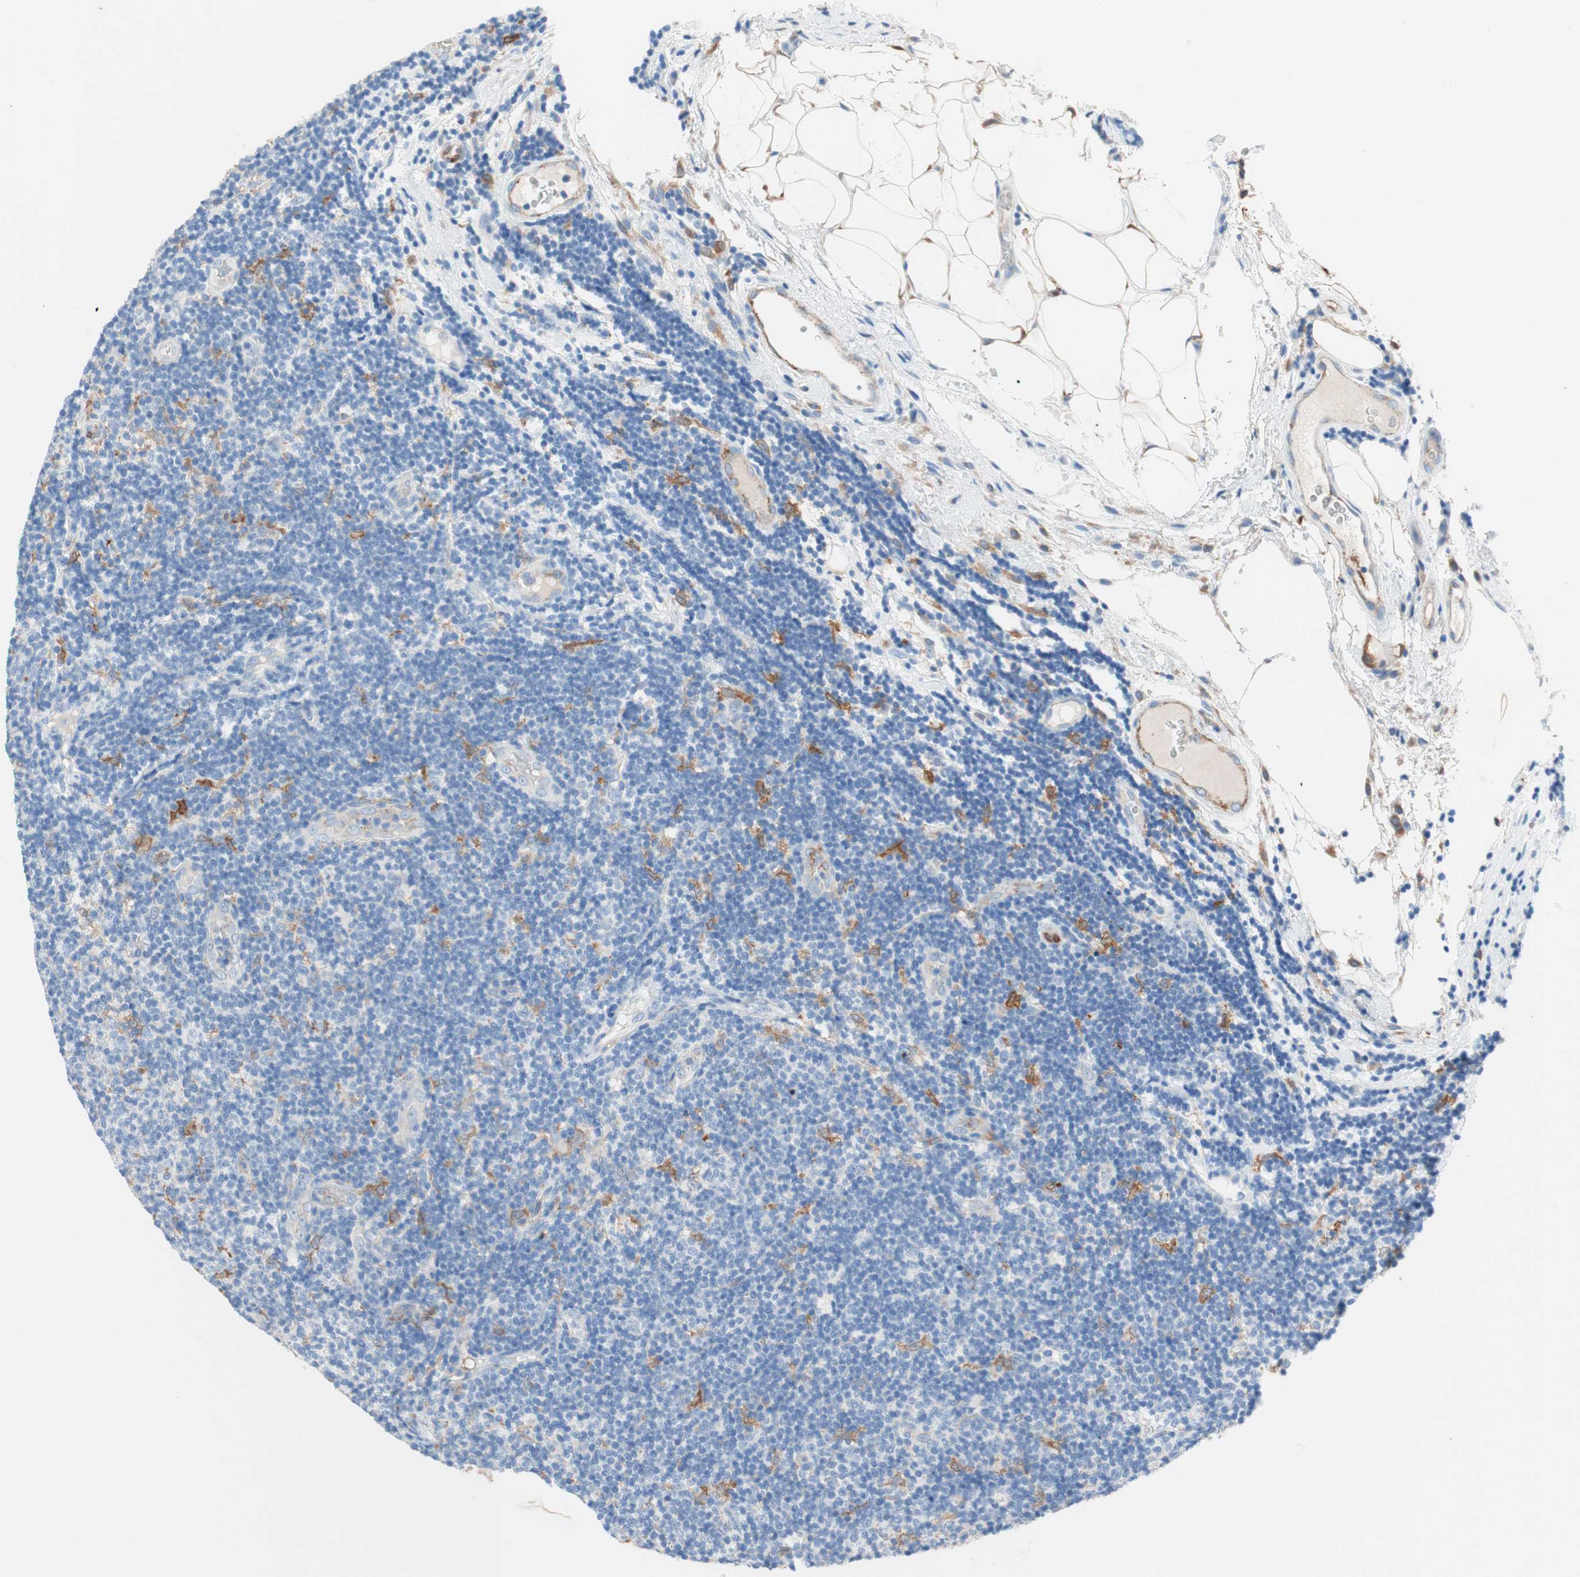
{"staining": {"intensity": "negative", "quantity": "none", "location": "none"}, "tissue": "lymphoma", "cell_type": "Tumor cells", "image_type": "cancer", "snomed": [{"axis": "morphology", "description": "Malignant lymphoma, non-Hodgkin's type, Low grade"}, {"axis": "topography", "description": "Lymph node"}], "caption": "DAB (3,3'-diaminobenzidine) immunohistochemical staining of low-grade malignant lymphoma, non-Hodgkin's type demonstrates no significant expression in tumor cells. (DAB immunohistochemistry (IHC) visualized using brightfield microscopy, high magnification).", "gene": "GLUL", "patient": {"sex": "male", "age": 83}}